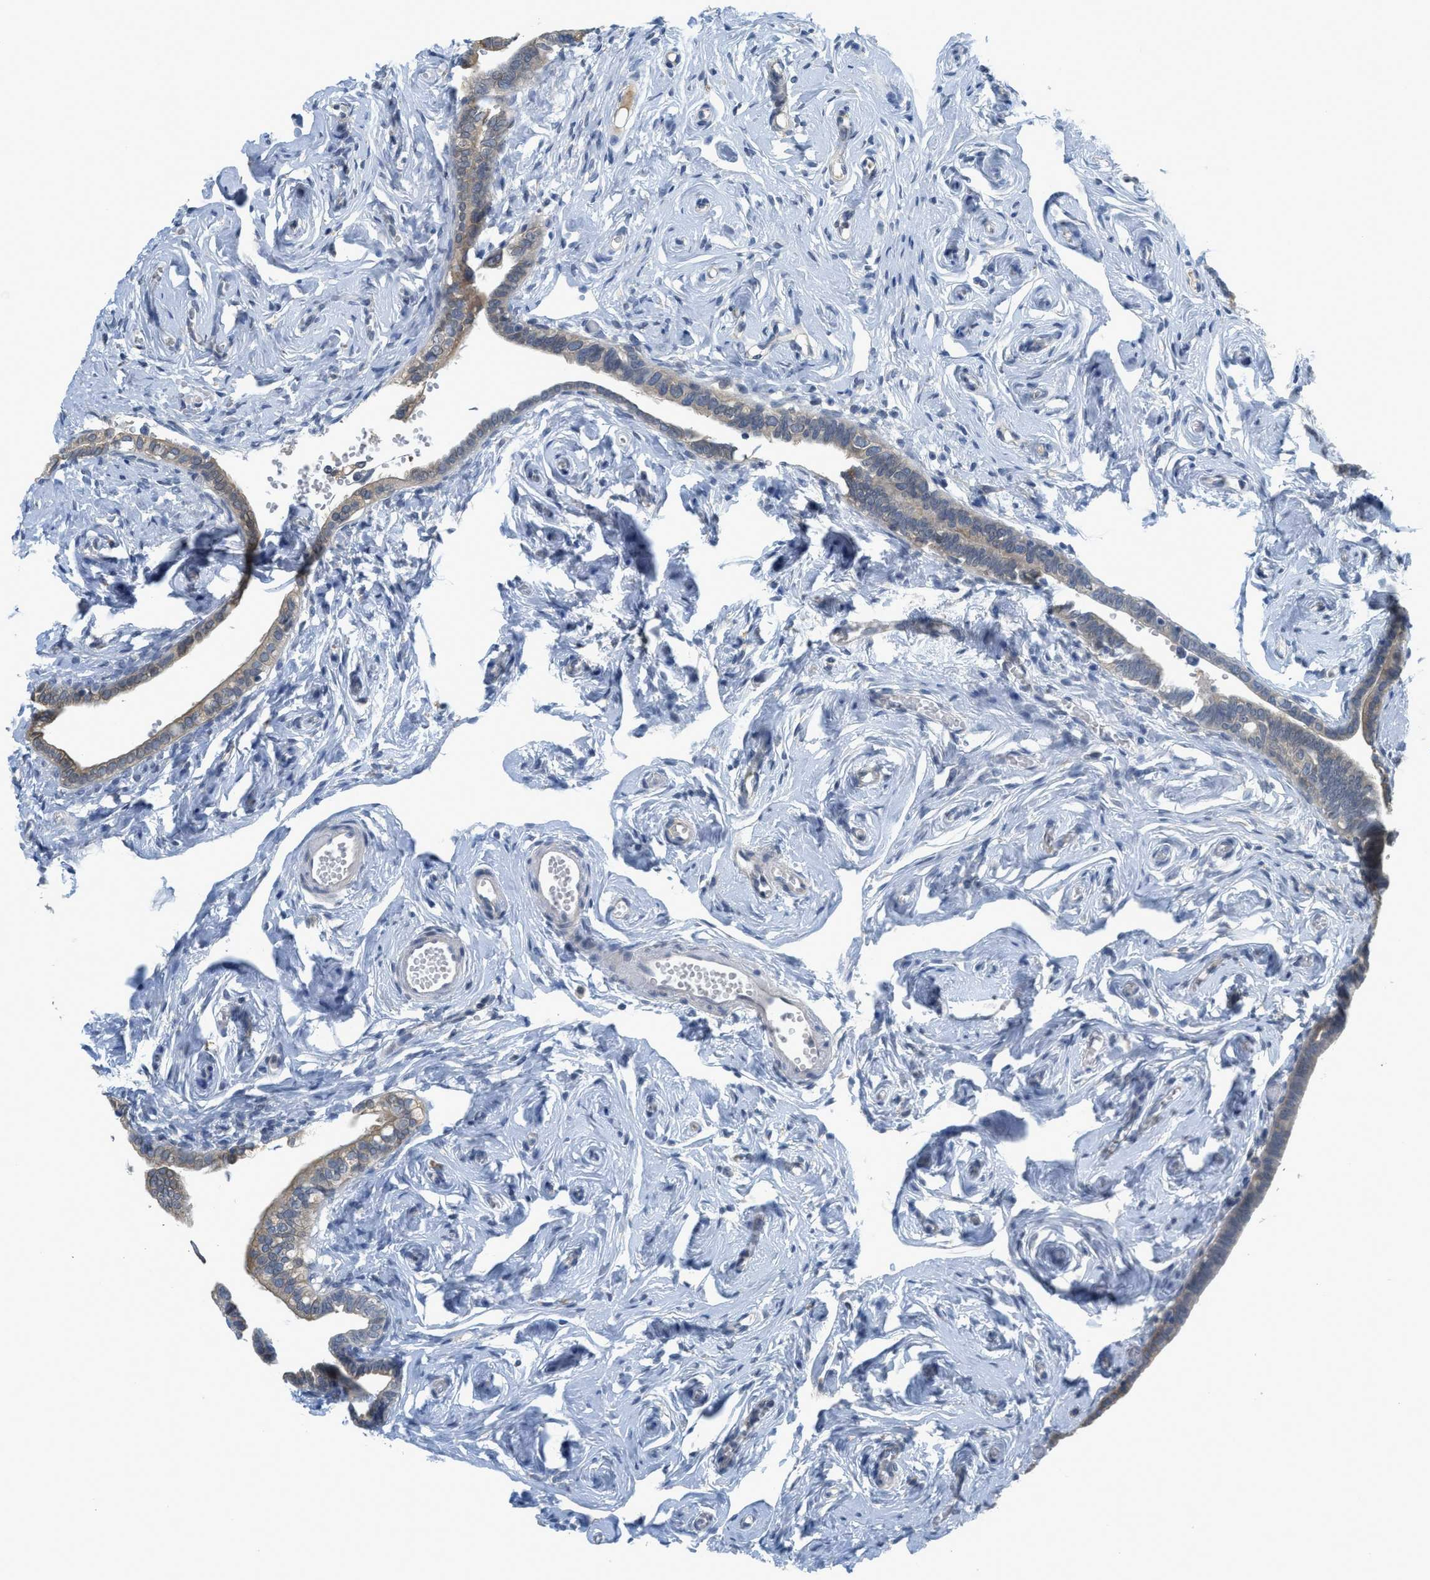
{"staining": {"intensity": "weak", "quantity": "<25%", "location": "cytoplasmic/membranous"}, "tissue": "fallopian tube", "cell_type": "Glandular cells", "image_type": "normal", "snomed": [{"axis": "morphology", "description": "Normal tissue, NOS"}, {"axis": "topography", "description": "Fallopian tube"}], "caption": "The image displays no staining of glandular cells in benign fallopian tube. The staining is performed using DAB (3,3'-diaminobenzidine) brown chromogen with nuclei counter-stained in using hematoxylin.", "gene": "TNFAIP1", "patient": {"sex": "female", "age": 71}}